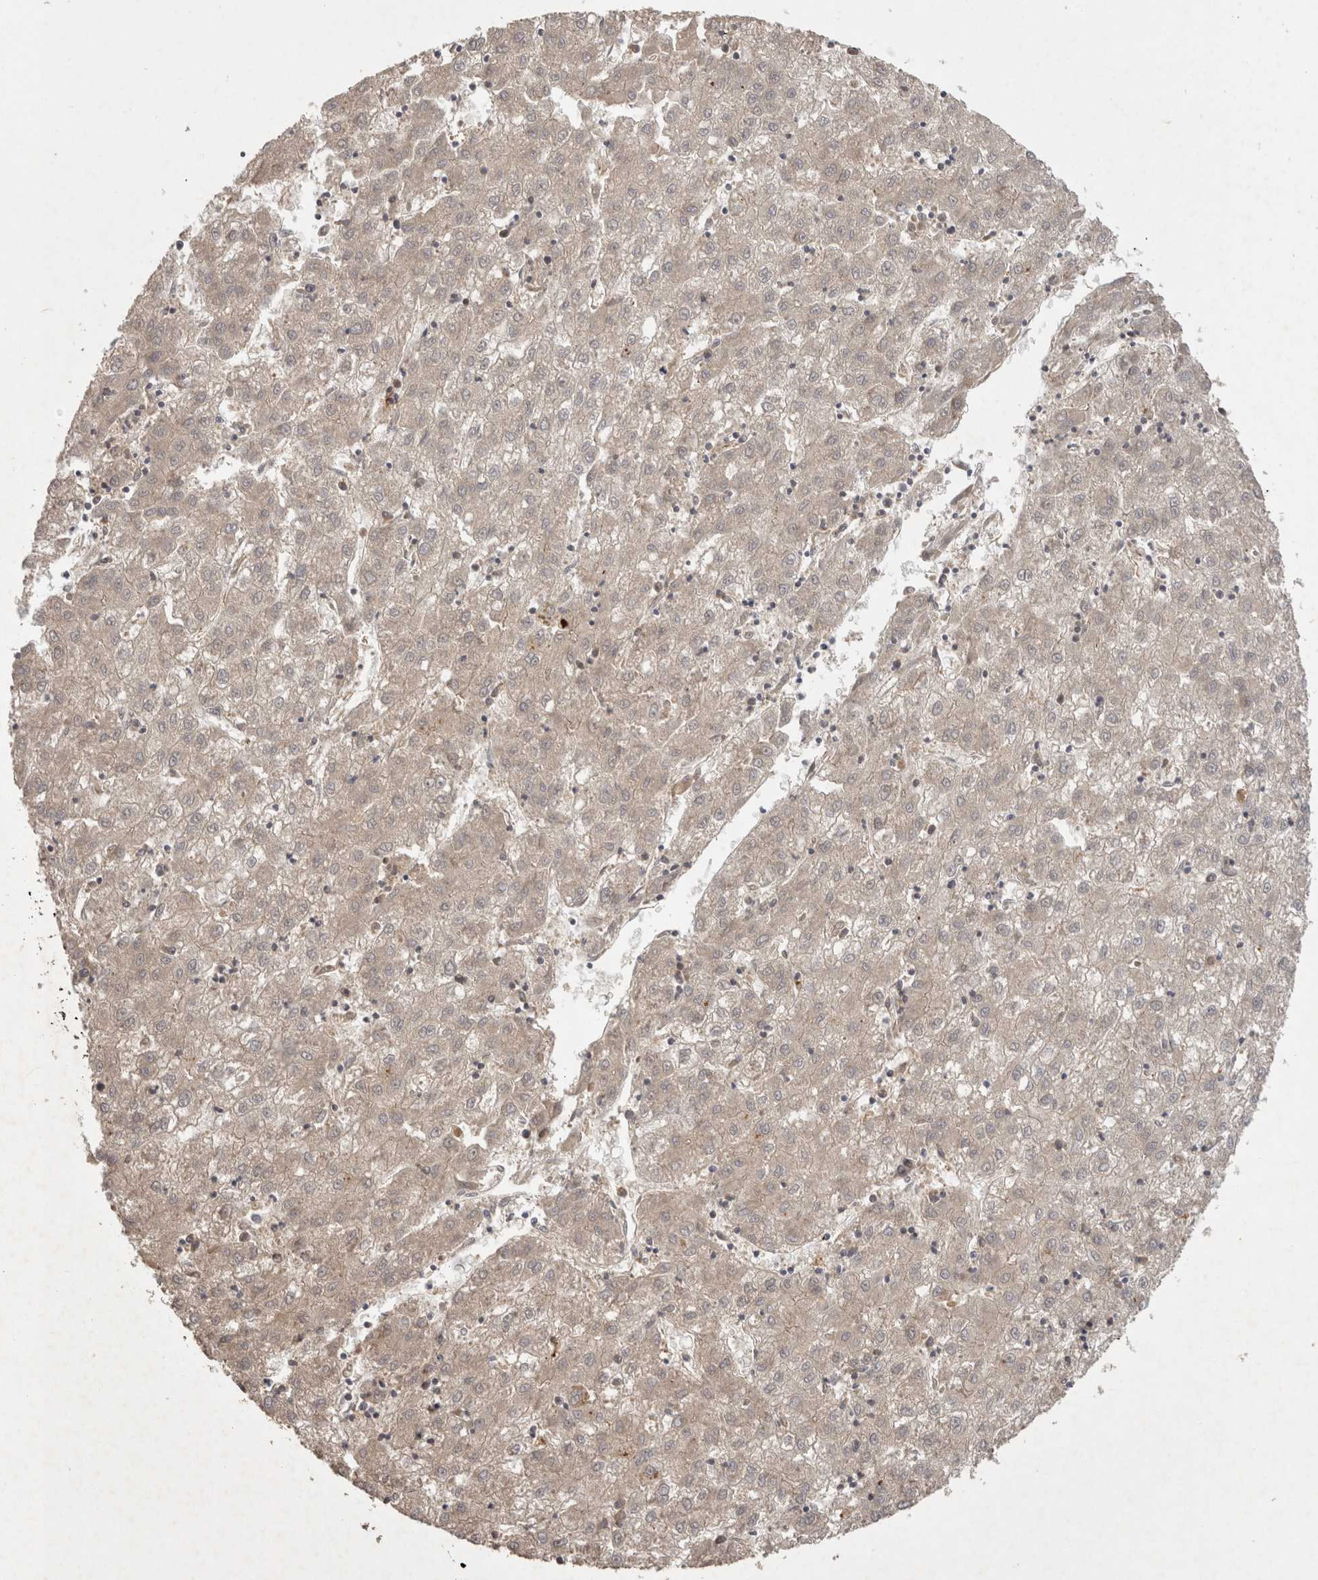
{"staining": {"intensity": "negative", "quantity": "none", "location": "none"}, "tissue": "liver cancer", "cell_type": "Tumor cells", "image_type": "cancer", "snomed": [{"axis": "morphology", "description": "Carcinoma, Hepatocellular, NOS"}, {"axis": "topography", "description": "Liver"}], "caption": "The IHC micrograph has no significant positivity in tumor cells of liver hepatocellular carcinoma tissue. The staining is performed using DAB brown chromogen with nuclei counter-stained in using hematoxylin.", "gene": "PPP1R42", "patient": {"sex": "male", "age": 72}}